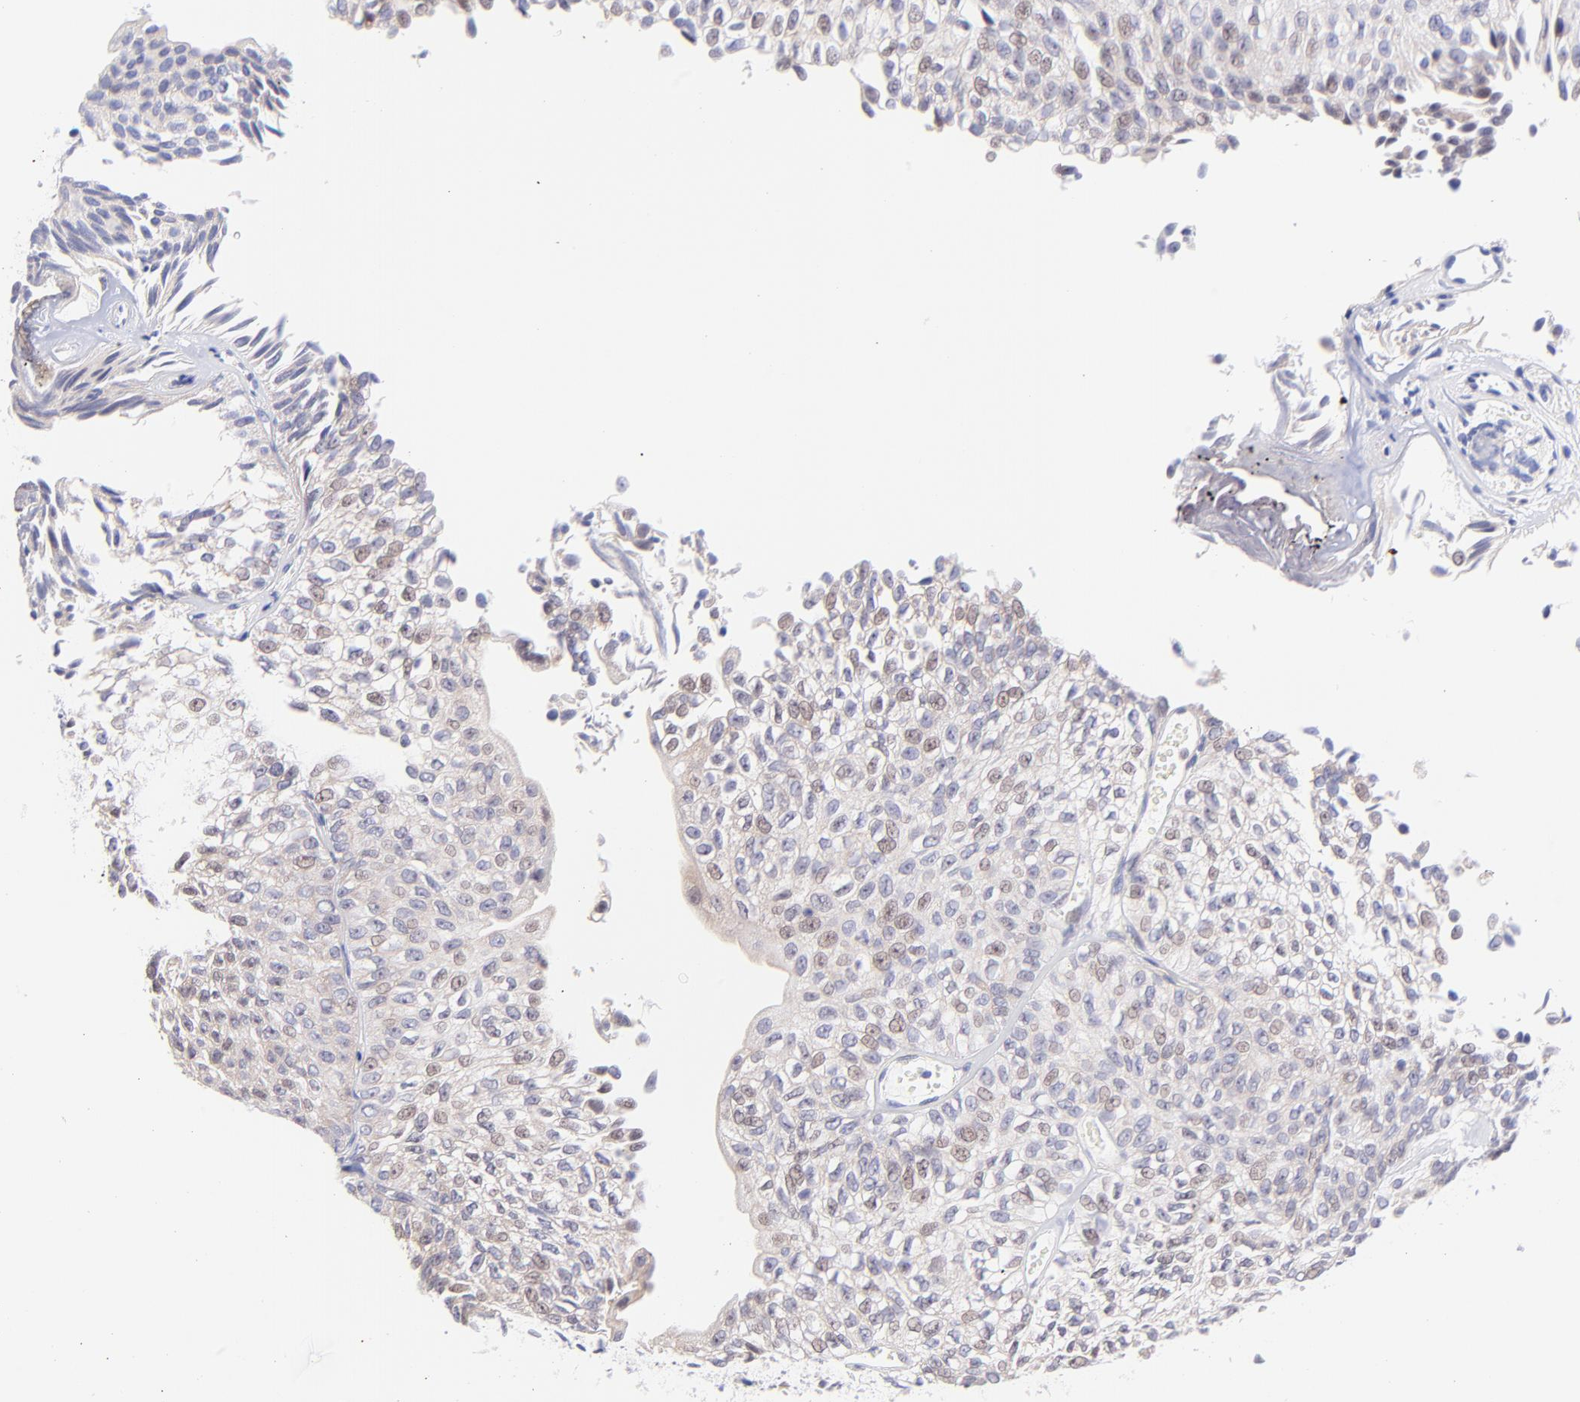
{"staining": {"intensity": "weak", "quantity": "25%-75%", "location": "nuclear"}, "tissue": "urothelial cancer", "cell_type": "Tumor cells", "image_type": "cancer", "snomed": [{"axis": "morphology", "description": "Urothelial carcinoma, Low grade"}, {"axis": "topography", "description": "Urinary bladder"}], "caption": "The immunohistochemical stain highlights weak nuclear expression in tumor cells of urothelial cancer tissue. (brown staining indicates protein expression, while blue staining denotes nuclei).", "gene": "PBDC1", "patient": {"sex": "male", "age": 76}}